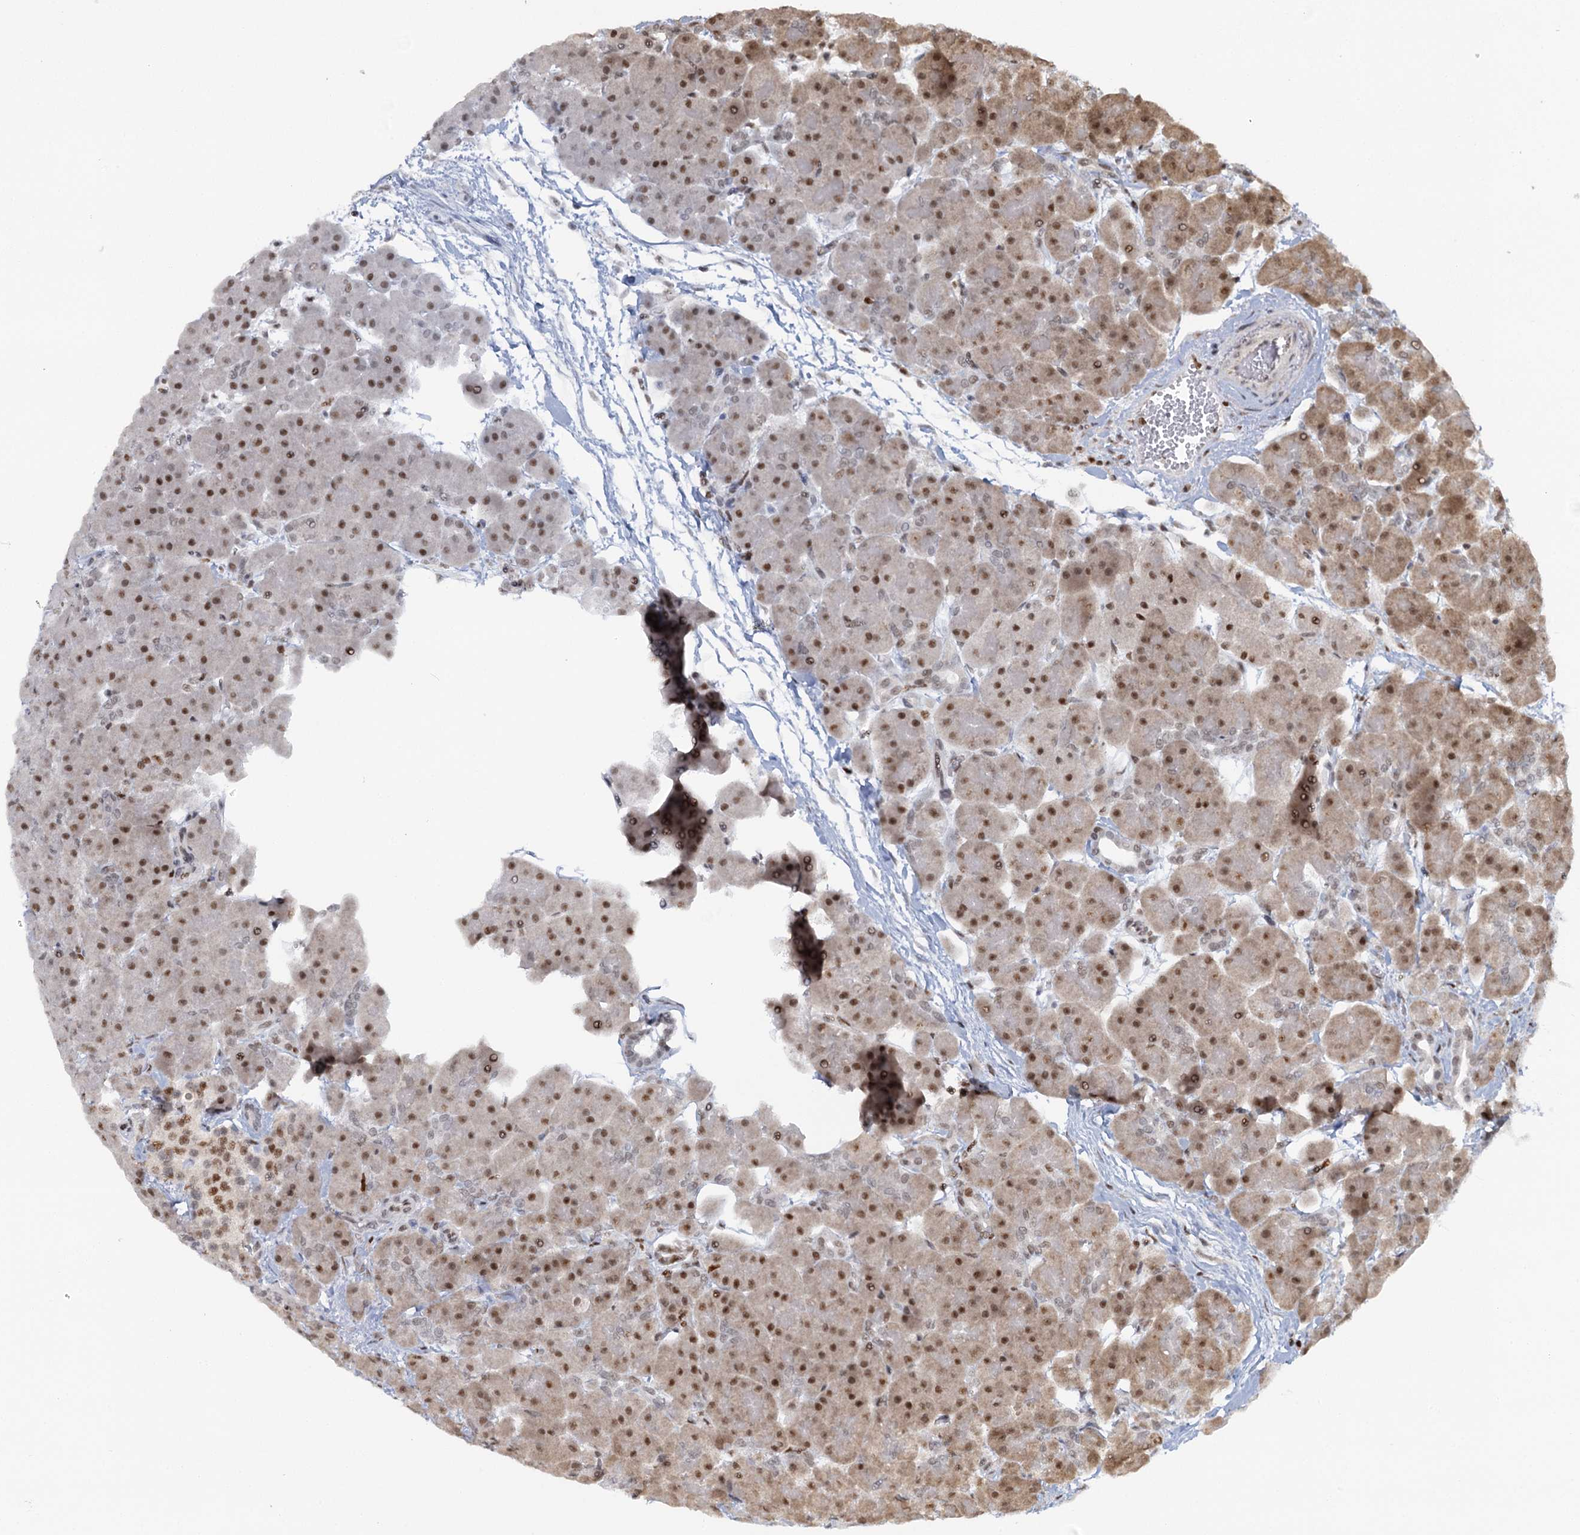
{"staining": {"intensity": "strong", "quantity": "25%-75%", "location": "cytoplasmic/membranous,nuclear"}, "tissue": "pancreas", "cell_type": "Exocrine glandular cells", "image_type": "normal", "snomed": [{"axis": "morphology", "description": "Normal tissue, NOS"}, {"axis": "topography", "description": "Pancreas"}], "caption": "The histopathology image exhibits staining of benign pancreas, revealing strong cytoplasmic/membranous,nuclear protein expression (brown color) within exocrine glandular cells.", "gene": "GPATCH11", "patient": {"sex": "male", "age": 66}}